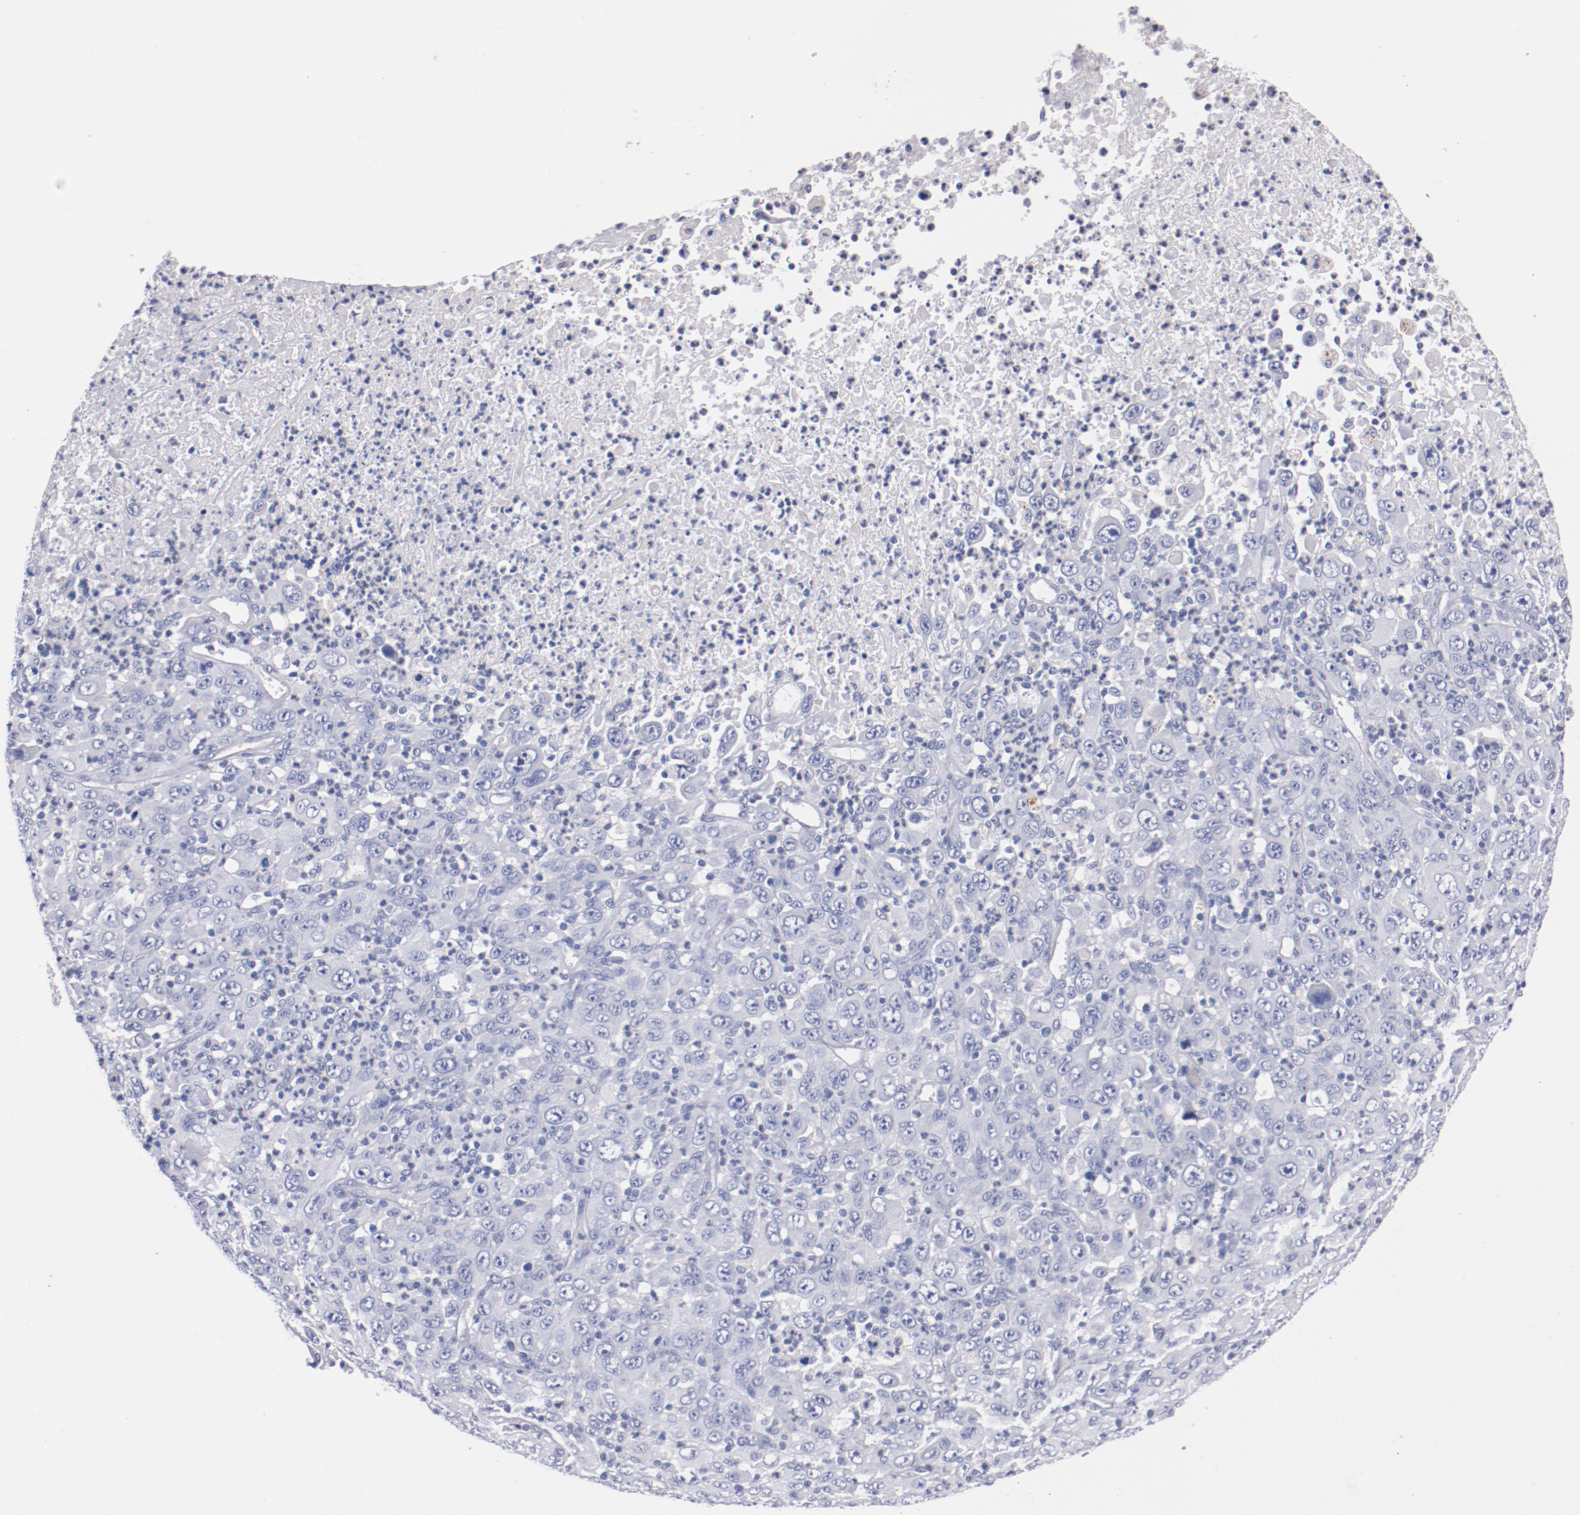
{"staining": {"intensity": "negative", "quantity": "none", "location": "none"}, "tissue": "melanoma", "cell_type": "Tumor cells", "image_type": "cancer", "snomed": [{"axis": "morphology", "description": "Malignant melanoma, Metastatic site"}, {"axis": "topography", "description": "Skin"}], "caption": "Melanoma was stained to show a protein in brown. There is no significant positivity in tumor cells.", "gene": "CNTNAP2", "patient": {"sex": "female", "age": 56}}